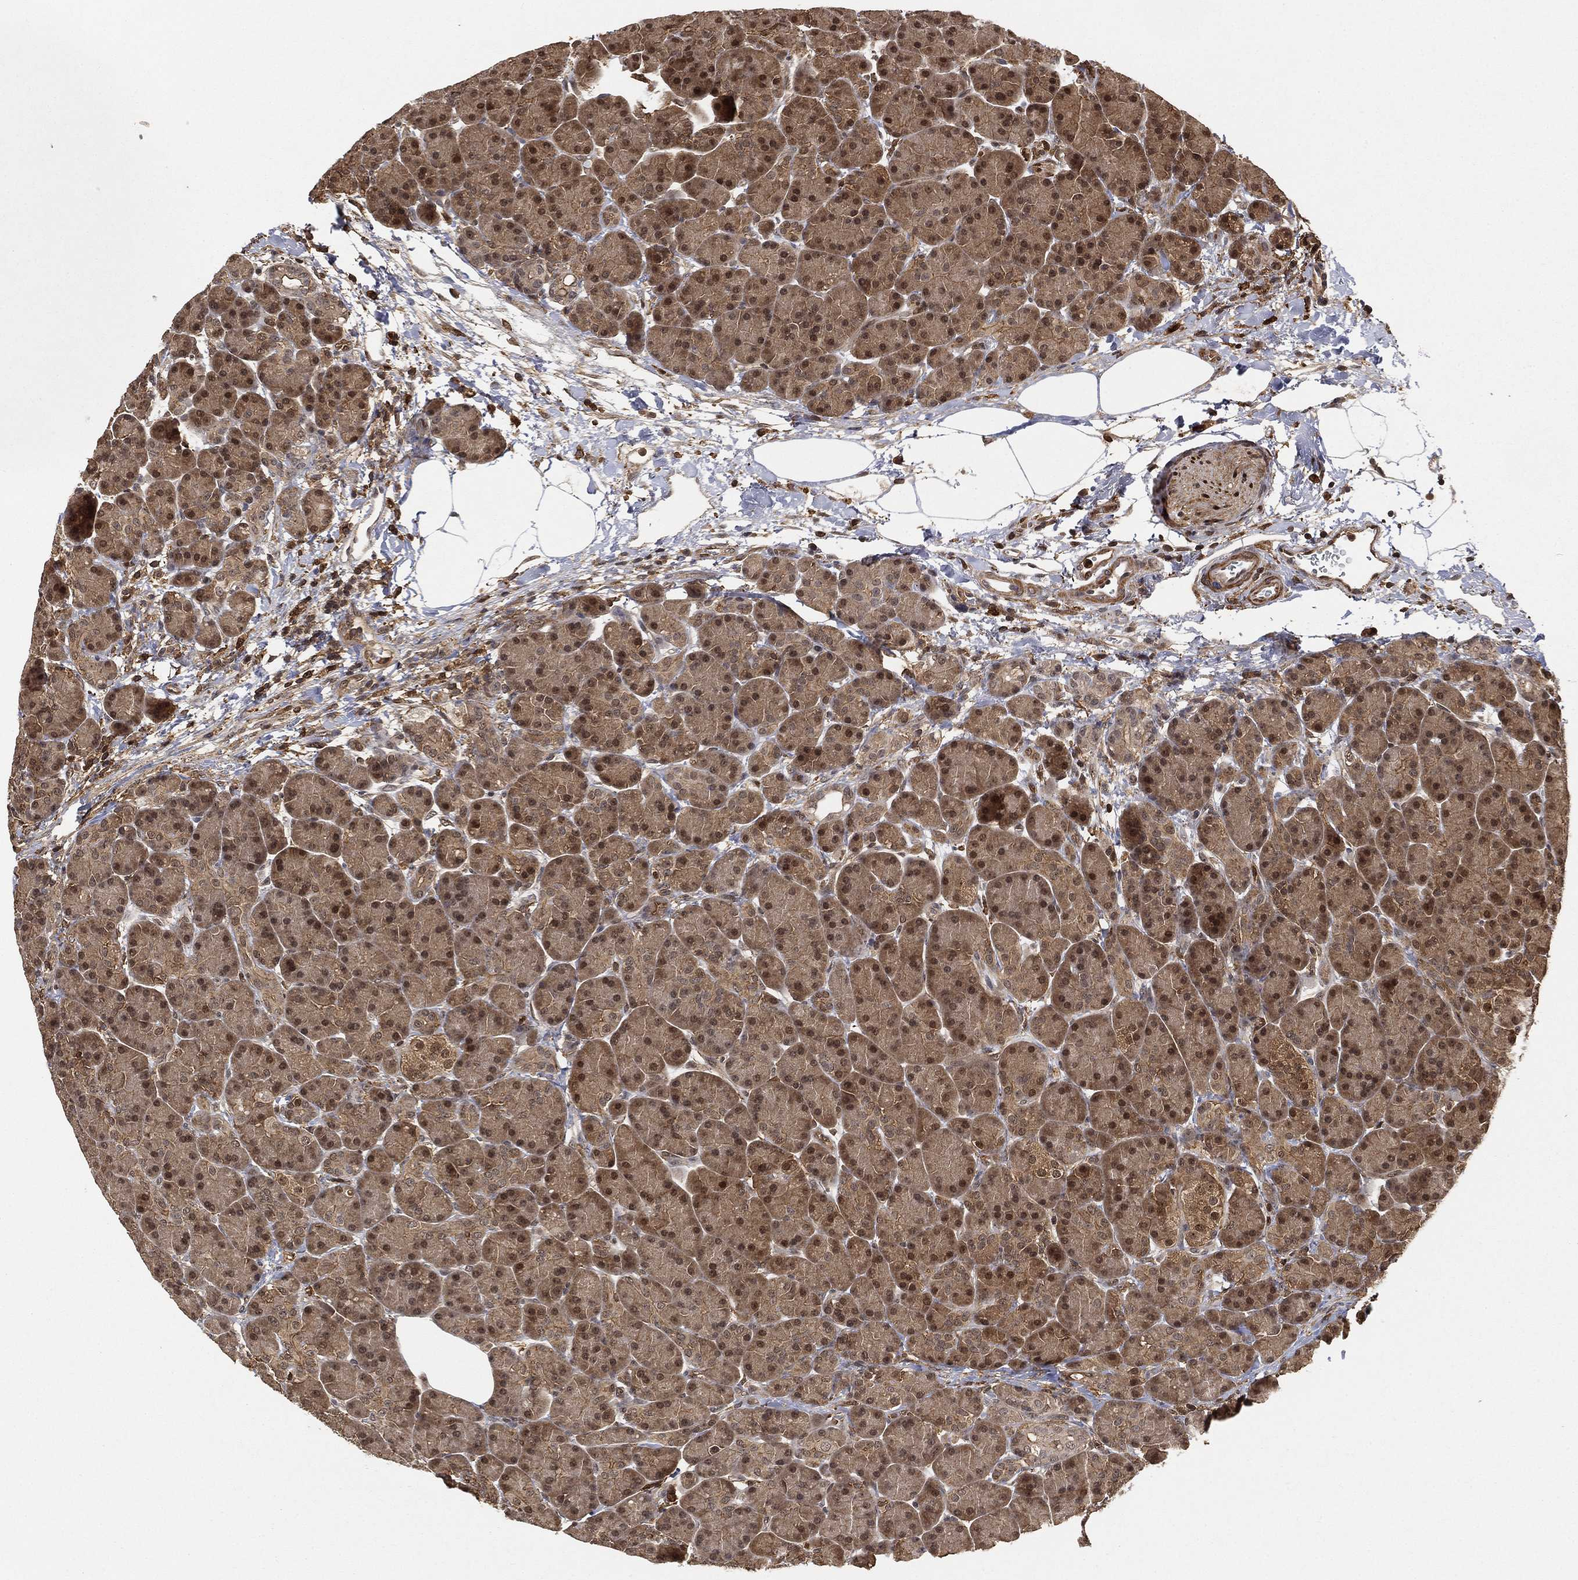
{"staining": {"intensity": "moderate", "quantity": ">75%", "location": "cytoplasmic/membranous,nuclear"}, "tissue": "pancreas", "cell_type": "Exocrine glandular cells", "image_type": "normal", "snomed": [{"axis": "morphology", "description": "Normal tissue, NOS"}, {"axis": "topography", "description": "Pancreas"}], "caption": "Pancreas was stained to show a protein in brown. There is medium levels of moderate cytoplasmic/membranous,nuclear positivity in approximately >75% of exocrine glandular cells. (DAB (3,3'-diaminobenzidine) IHC with brightfield microscopy, high magnification).", "gene": "CRYL1", "patient": {"sex": "female", "age": 63}}